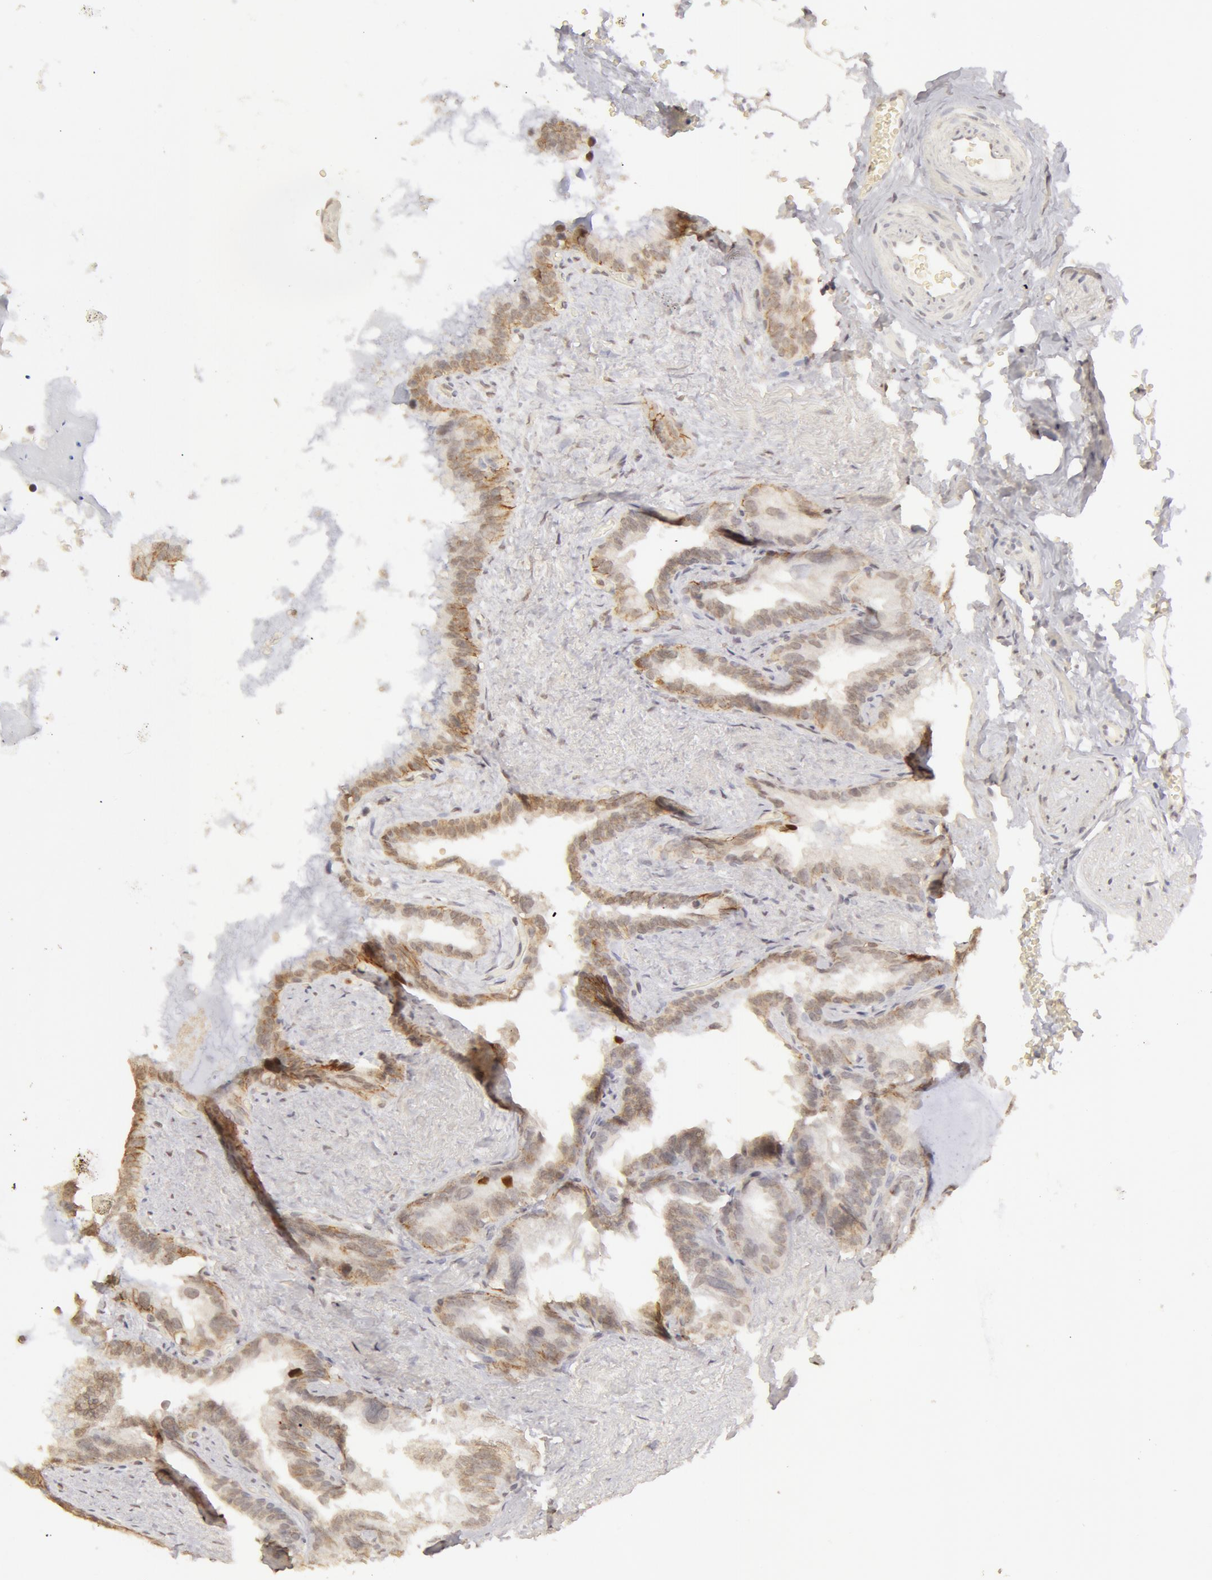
{"staining": {"intensity": "moderate", "quantity": ">75%", "location": "cytoplasmic/membranous"}, "tissue": "seminal vesicle", "cell_type": "Glandular cells", "image_type": "normal", "snomed": [{"axis": "morphology", "description": "Normal tissue, NOS"}, {"axis": "topography", "description": "Prostate"}, {"axis": "topography", "description": "Seminal veicle"}], "caption": "DAB immunohistochemical staining of unremarkable seminal vesicle exhibits moderate cytoplasmic/membranous protein positivity in approximately >75% of glandular cells.", "gene": "ADAM10", "patient": {"sex": "male", "age": 63}}